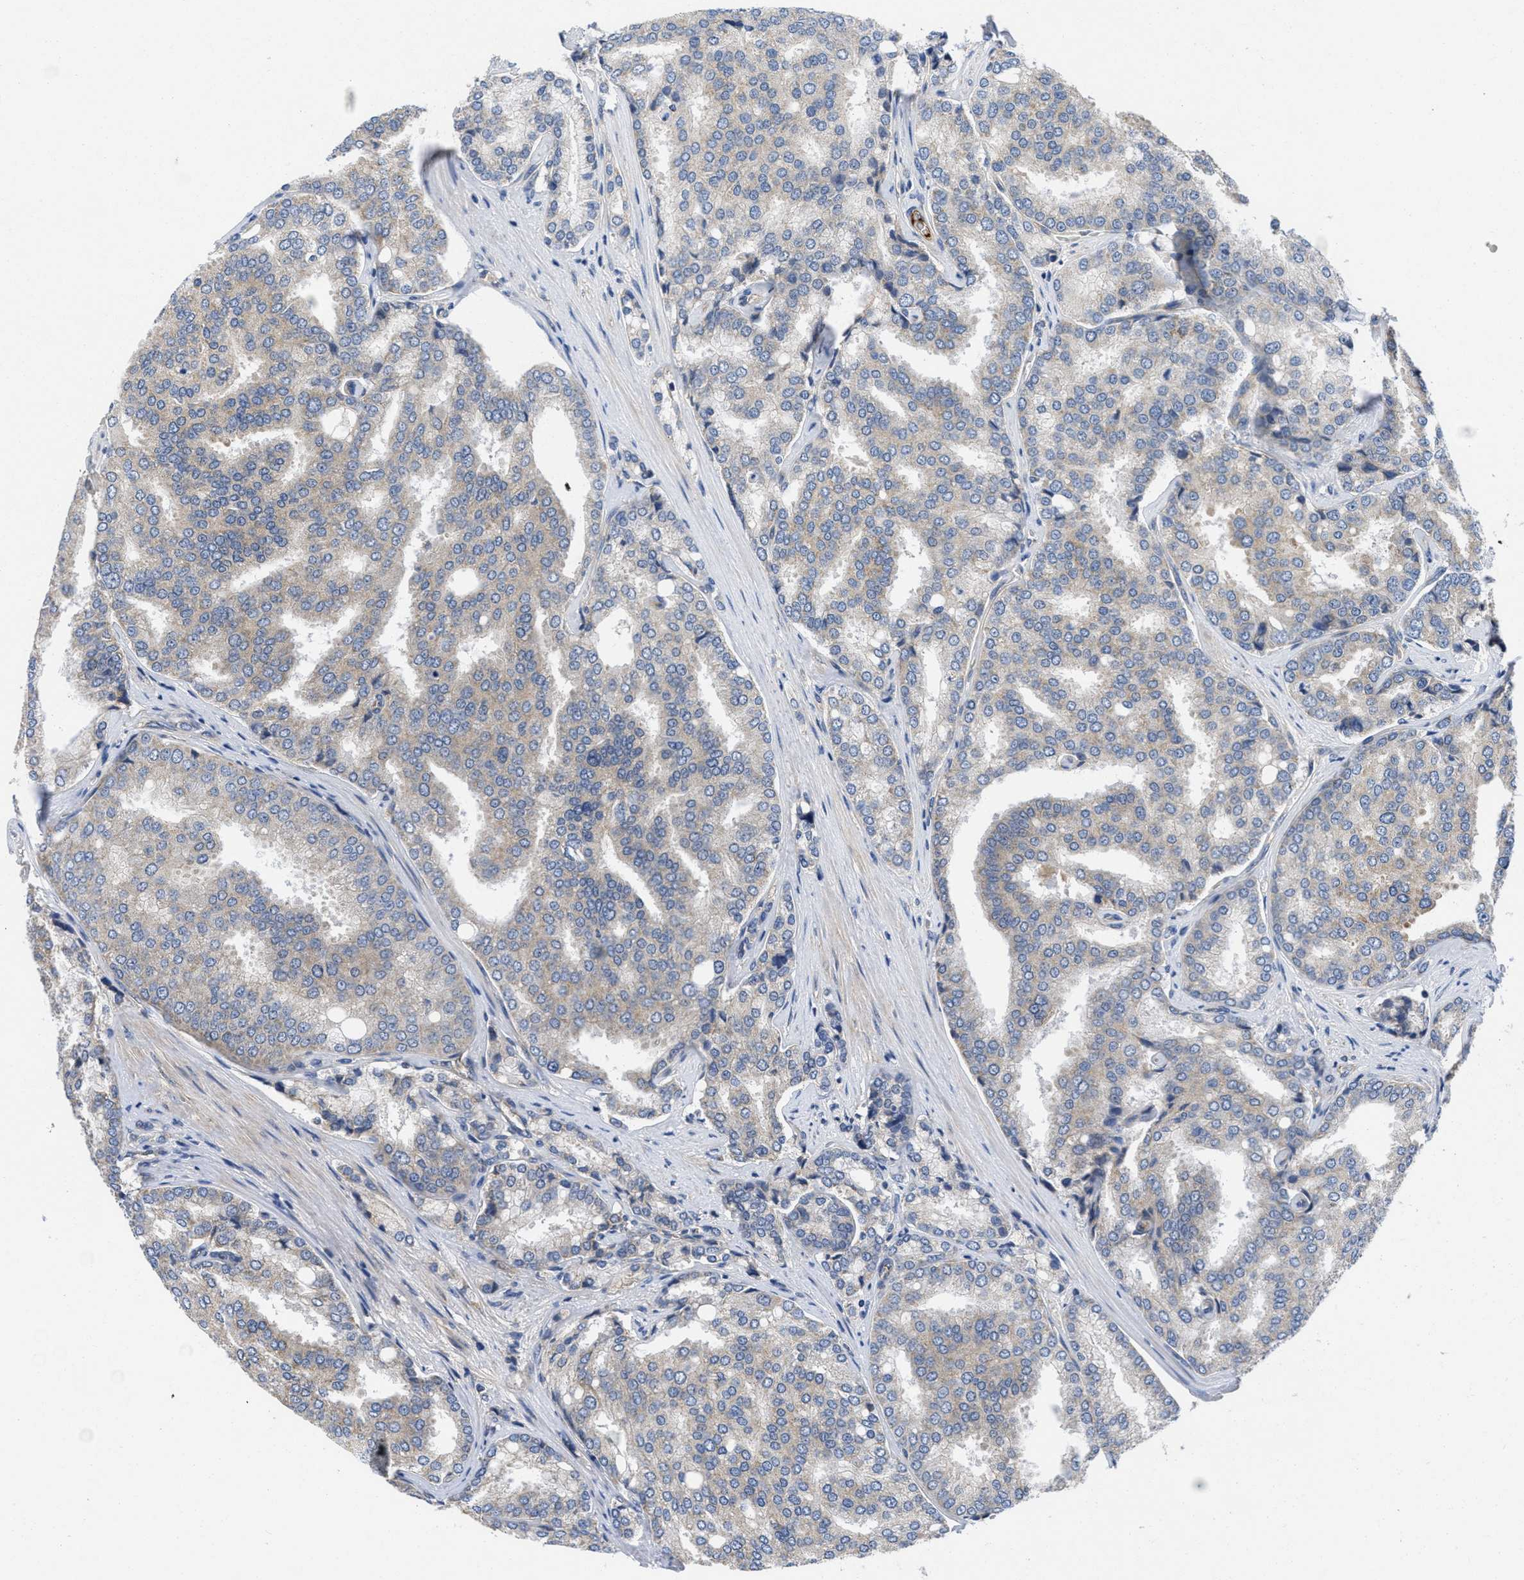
{"staining": {"intensity": "weak", "quantity": "25%-75%", "location": "cytoplasmic/membranous"}, "tissue": "prostate cancer", "cell_type": "Tumor cells", "image_type": "cancer", "snomed": [{"axis": "morphology", "description": "Adenocarcinoma, High grade"}, {"axis": "topography", "description": "Prostate"}], "caption": "Prostate cancer (adenocarcinoma (high-grade)) tissue exhibits weak cytoplasmic/membranous staining in approximately 25%-75% of tumor cells, visualized by immunohistochemistry.", "gene": "GALK1", "patient": {"sex": "male", "age": 50}}